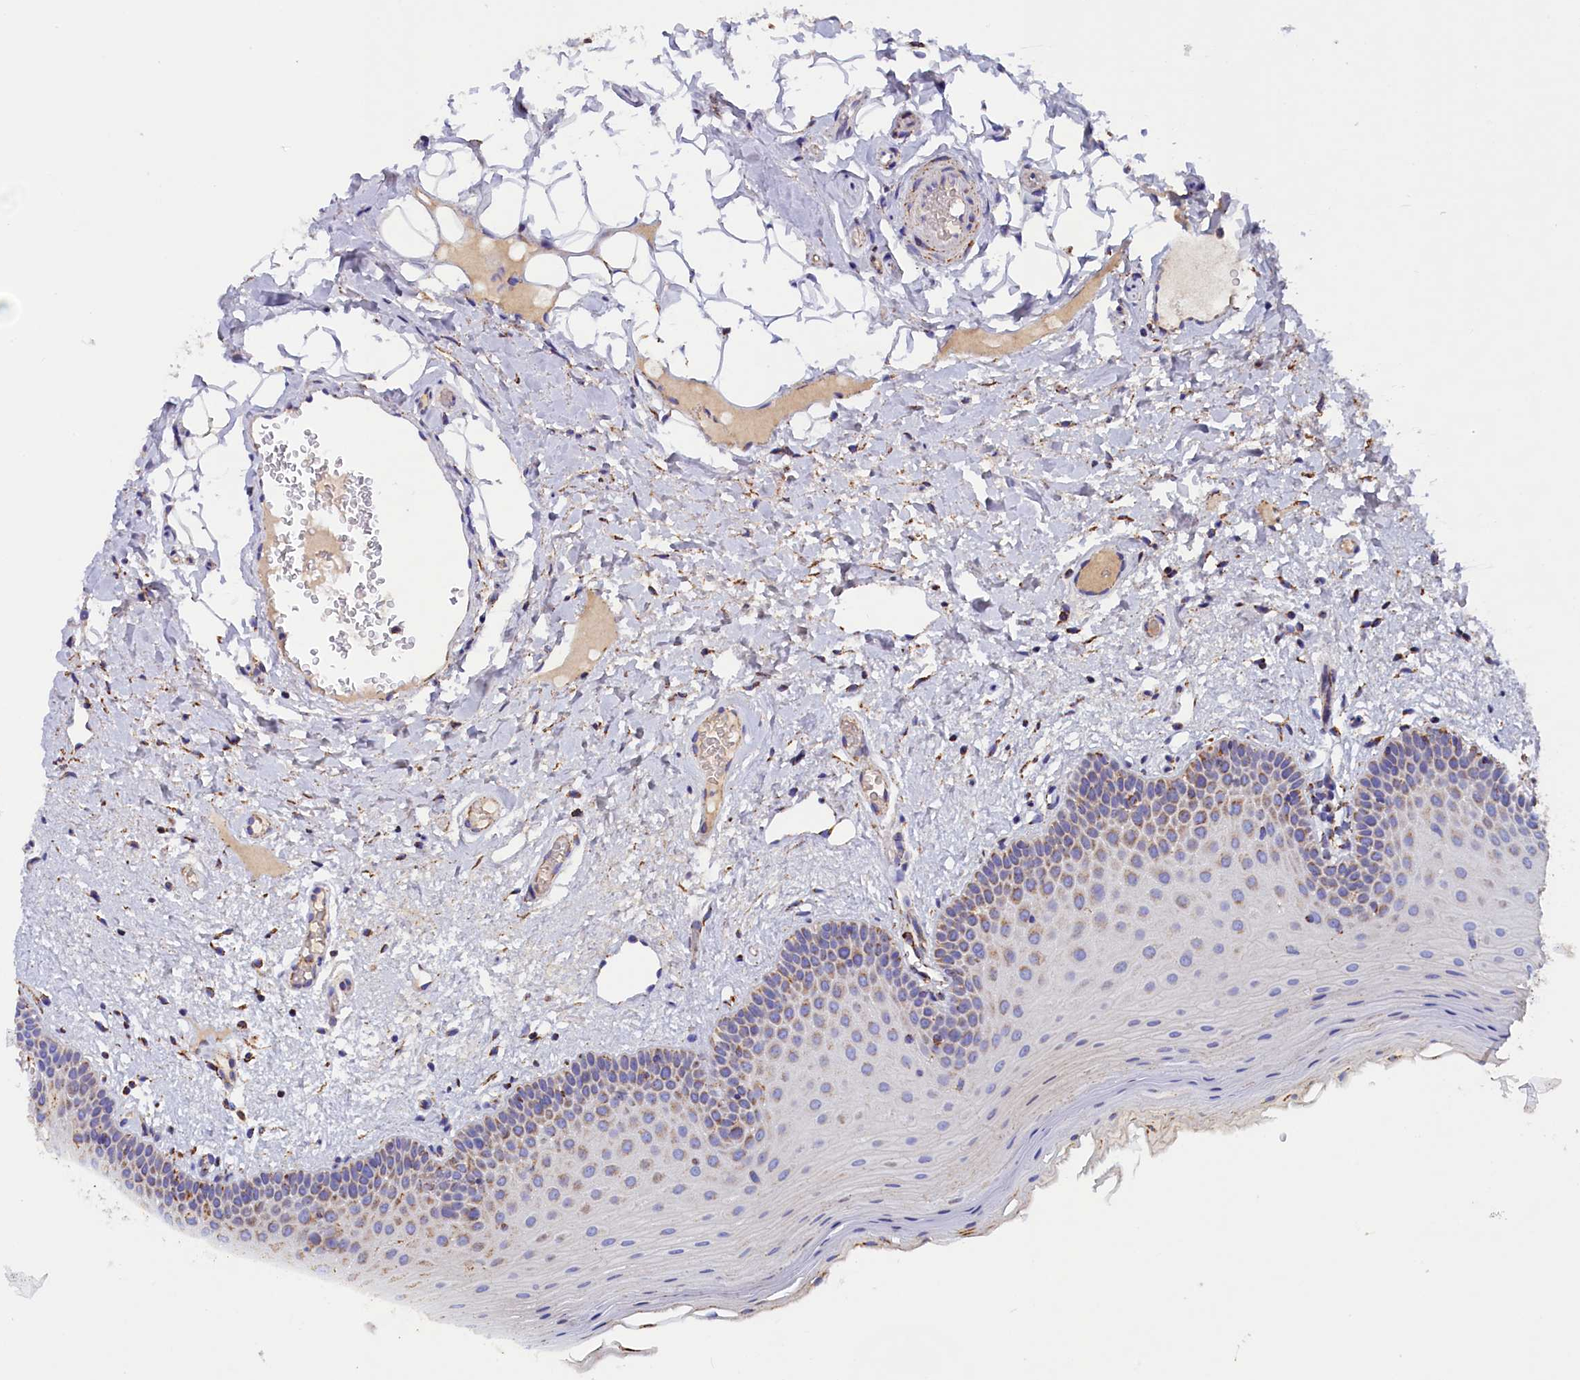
{"staining": {"intensity": "moderate", "quantity": "25%-75%", "location": "cytoplasmic/membranous"}, "tissue": "oral mucosa", "cell_type": "Squamous epithelial cells", "image_type": "normal", "snomed": [{"axis": "morphology", "description": "Normal tissue, NOS"}, {"axis": "topography", "description": "Oral tissue"}, {"axis": "topography", "description": "Tounge, NOS"}], "caption": "Immunohistochemical staining of normal oral mucosa exhibits medium levels of moderate cytoplasmic/membranous staining in approximately 25%-75% of squamous epithelial cells. The protein of interest is shown in brown color, while the nuclei are stained blue.", "gene": "SLC39A3", "patient": {"sex": "male", "age": 47}}